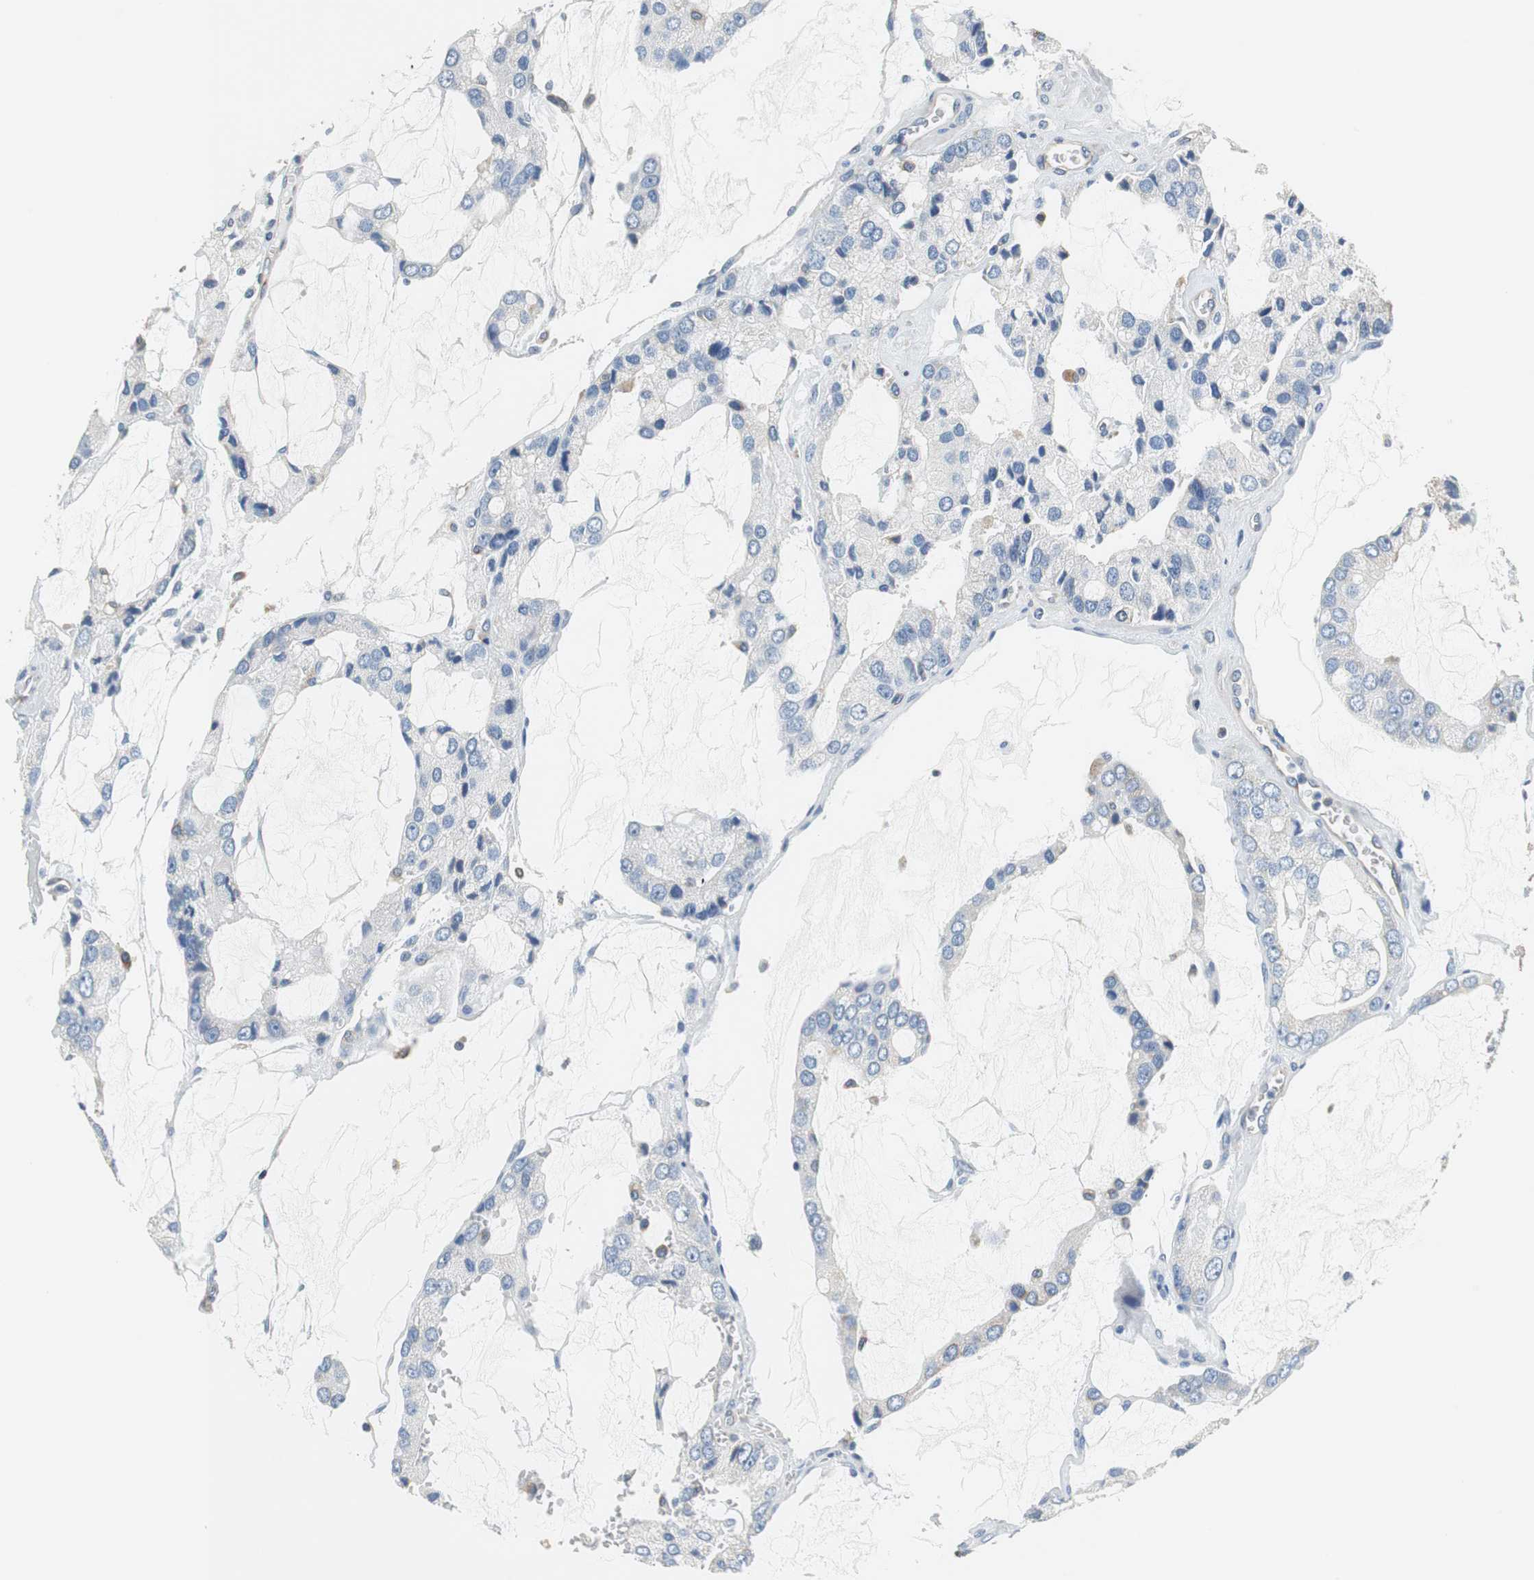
{"staining": {"intensity": "negative", "quantity": "none", "location": "none"}, "tissue": "prostate cancer", "cell_type": "Tumor cells", "image_type": "cancer", "snomed": [{"axis": "morphology", "description": "Adenocarcinoma, High grade"}, {"axis": "topography", "description": "Prostate"}], "caption": "Tumor cells are negative for brown protein staining in prostate high-grade adenocarcinoma.", "gene": "GSTK1", "patient": {"sex": "male", "age": 67}}